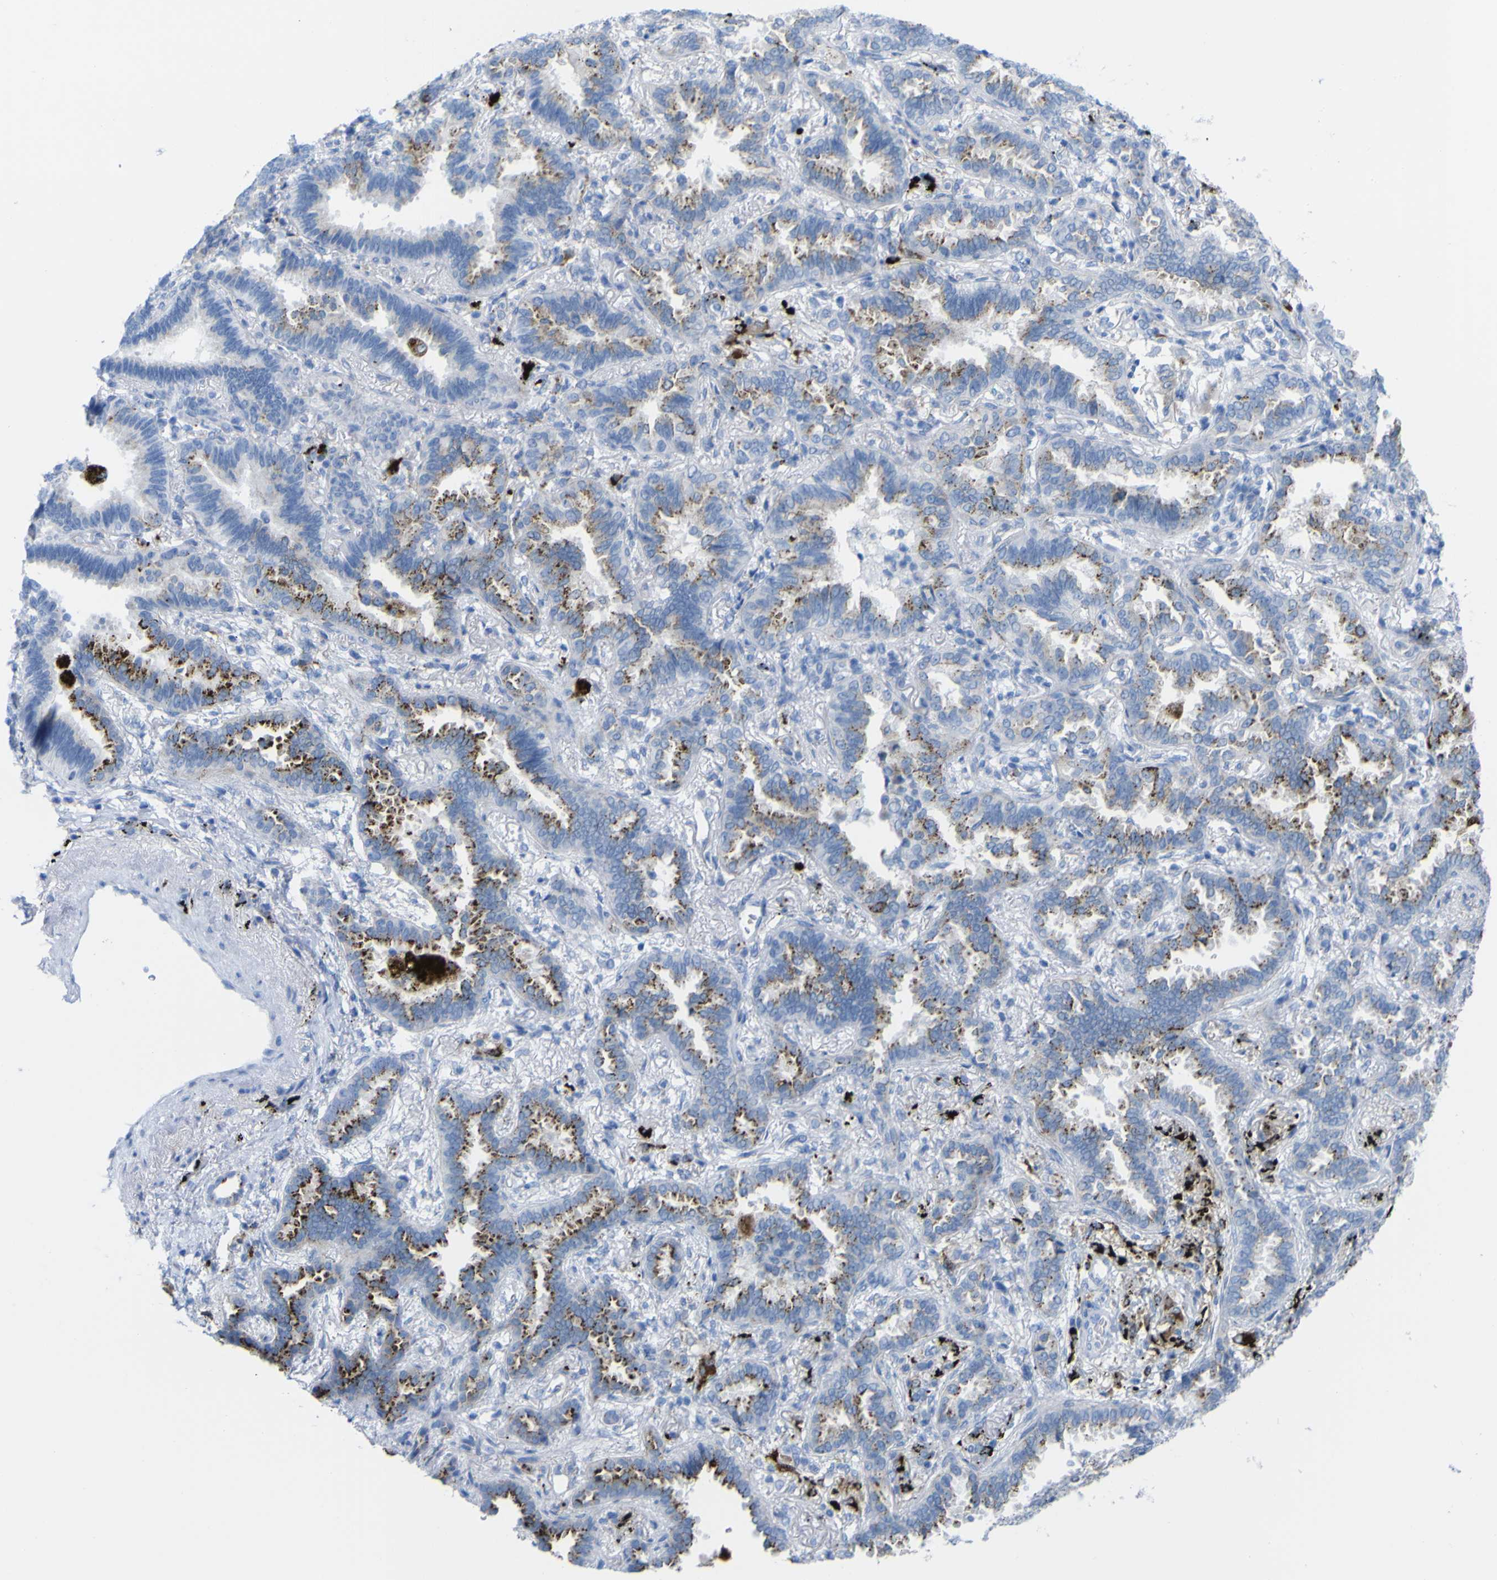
{"staining": {"intensity": "moderate", "quantity": ">75%", "location": "cytoplasmic/membranous"}, "tissue": "lung cancer", "cell_type": "Tumor cells", "image_type": "cancer", "snomed": [{"axis": "morphology", "description": "Normal tissue, NOS"}, {"axis": "morphology", "description": "Adenocarcinoma, NOS"}, {"axis": "topography", "description": "Lung"}], "caption": "Lung cancer stained with a protein marker reveals moderate staining in tumor cells.", "gene": "PLD3", "patient": {"sex": "male", "age": 59}}